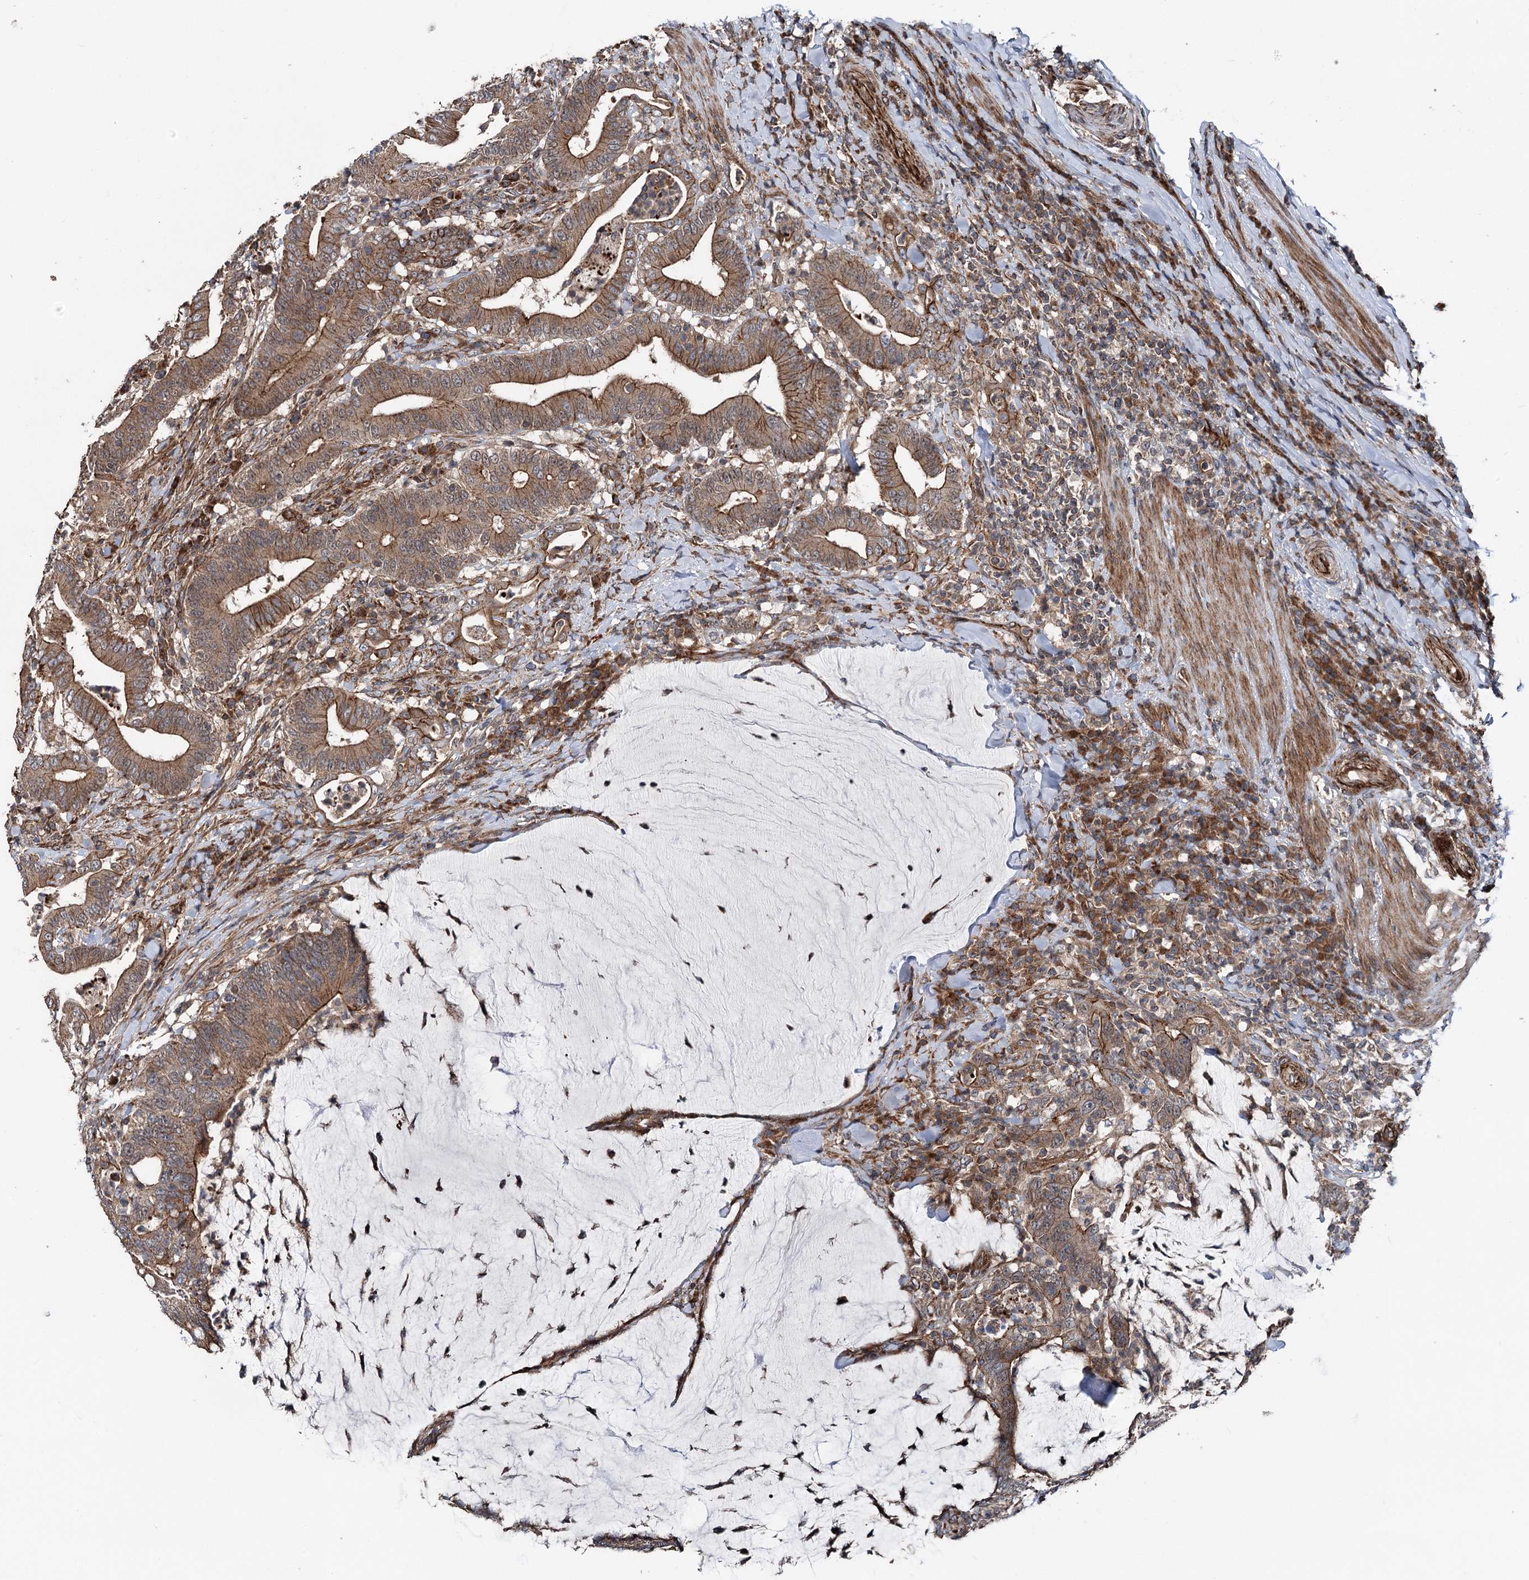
{"staining": {"intensity": "moderate", "quantity": ">75%", "location": "cytoplasmic/membranous"}, "tissue": "colorectal cancer", "cell_type": "Tumor cells", "image_type": "cancer", "snomed": [{"axis": "morphology", "description": "Adenocarcinoma, NOS"}, {"axis": "topography", "description": "Colon"}], "caption": "An image of human colorectal adenocarcinoma stained for a protein shows moderate cytoplasmic/membranous brown staining in tumor cells.", "gene": "ITFG2", "patient": {"sex": "female", "age": 66}}